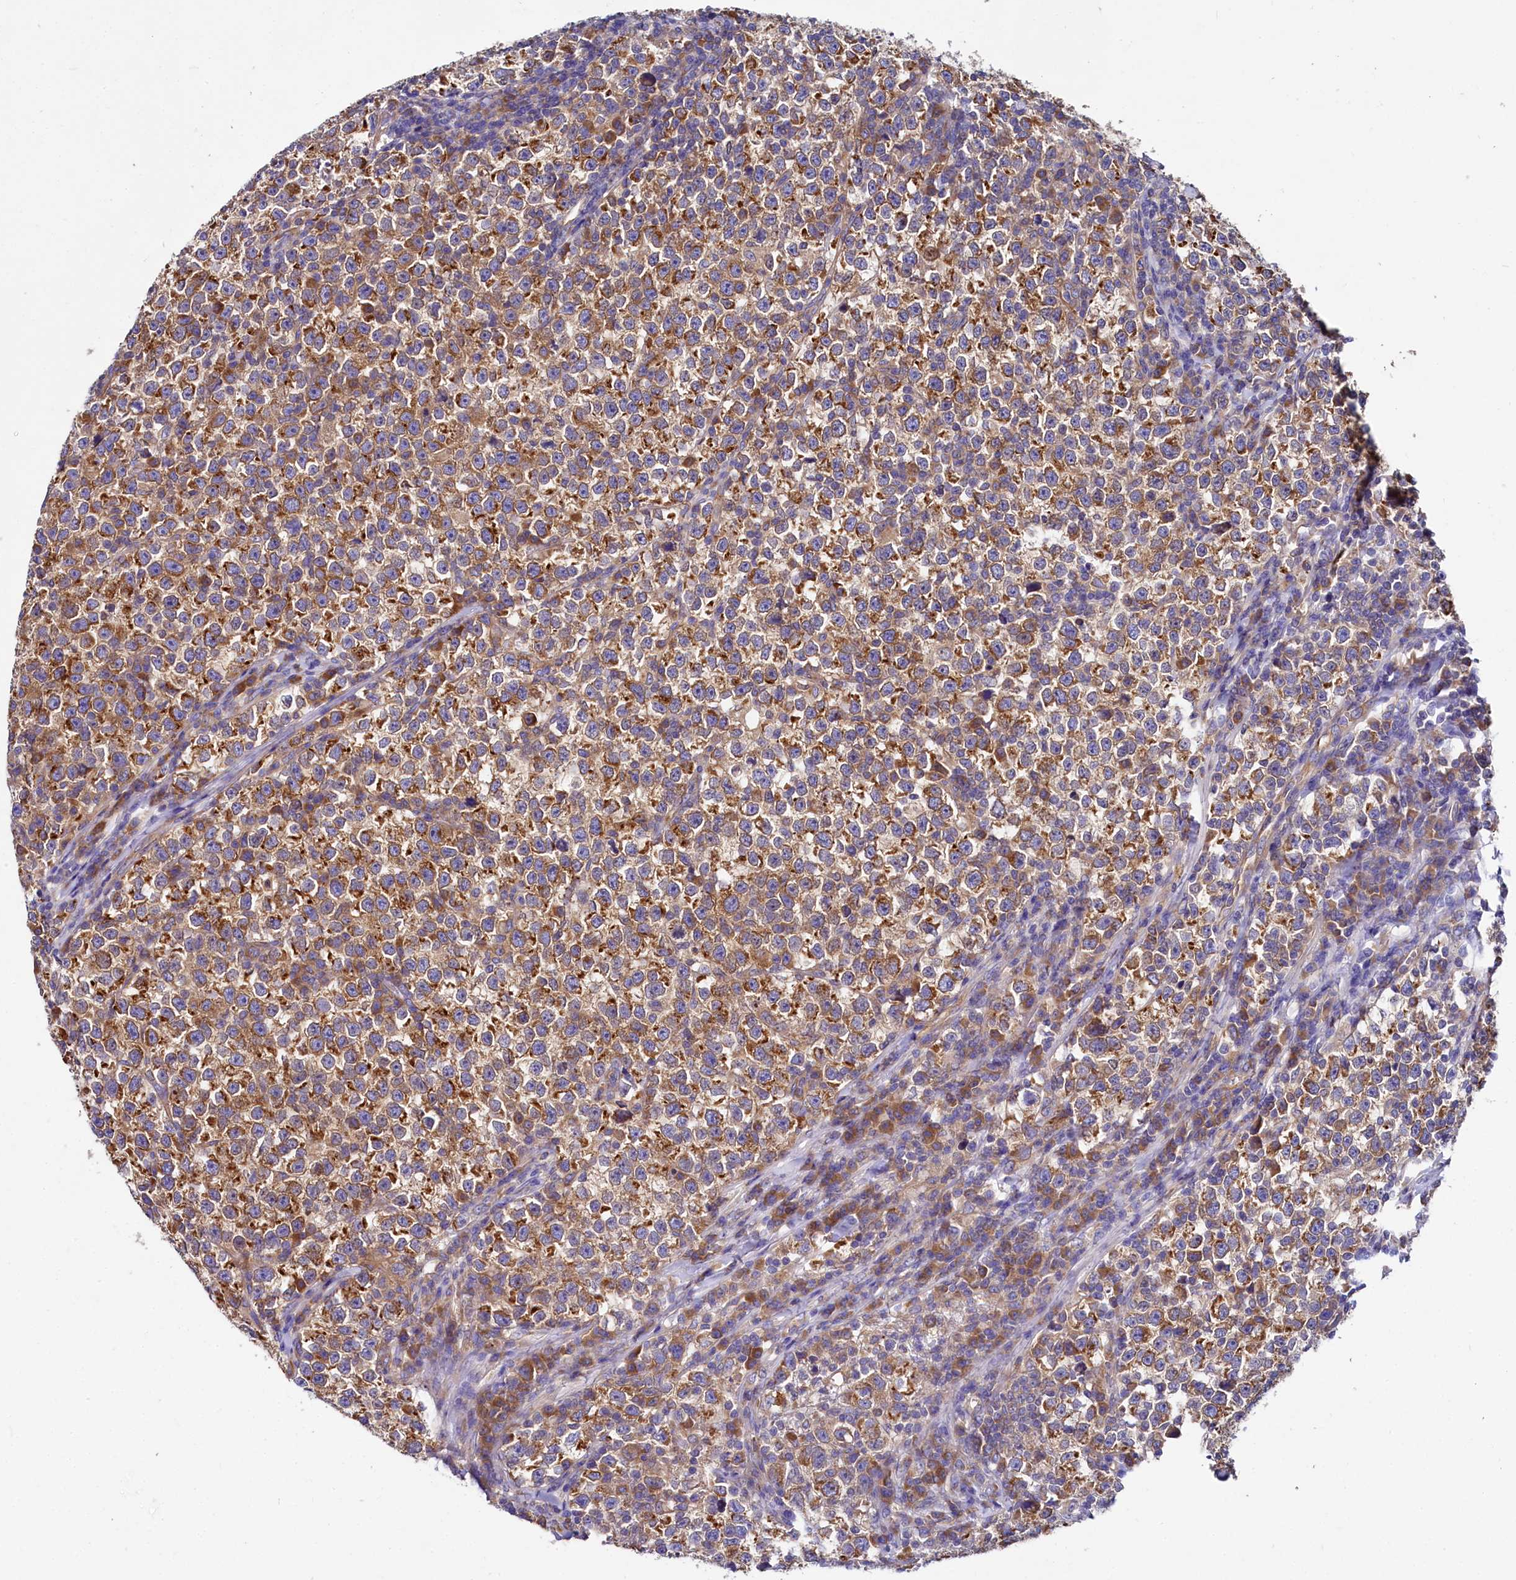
{"staining": {"intensity": "moderate", "quantity": ">75%", "location": "cytoplasmic/membranous"}, "tissue": "testis cancer", "cell_type": "Tumor cells", "image_type": "cancer", "snomed": [{"axis": "morphology", "description": "Normal tissue, NOS"}, {"axis": "morphology", "description": "Seminoma, NOS"}, {"axis": "topography", "description": "Testis"}], "caption": "Protein expression analysis of human testis seminoma reveals moderate cytoplasmic/membranous expression in approximately >75% of tumor cells.", "gene": "QARS1", "patient": {"sex": "male", "age": 43}}